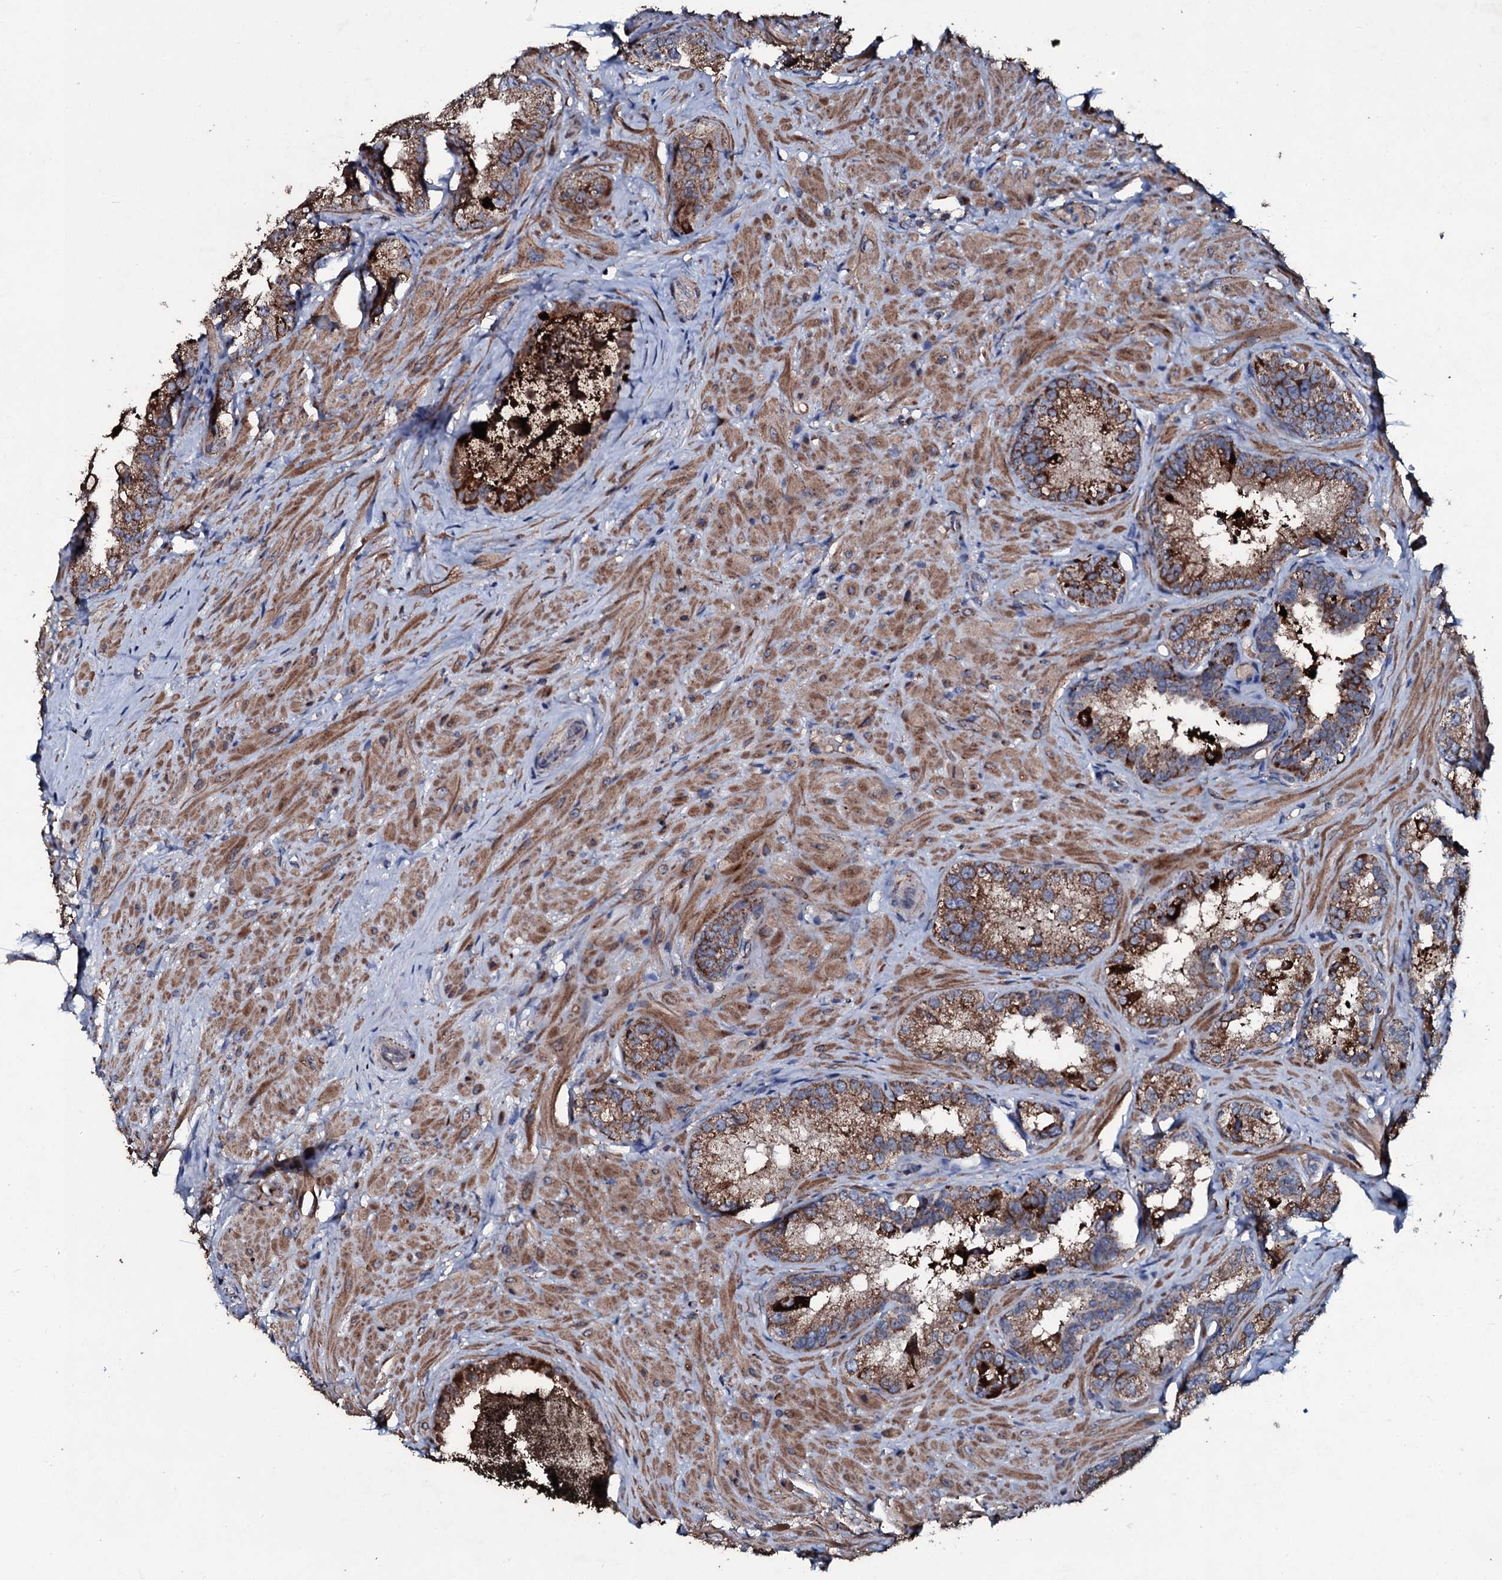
{"staining": {"intensity": "strong", "quantity": ">75%", "location": "cytoplasmic/membranous"}, "tissue": "seminal vesicle", "cell_type": "Glandular cells", "image_type": "normal", "snomed": [{"axis": "morphology", "description": "Normal tissue, NOS"}, {"axis": "topography", "description": "Seminal veicle"}, {"axis": "topography", "description": "Peripheral nerve tissue"}], "caption": "Brown immunohistochemical staining in unremarkable human seminal vesicle demonstrates strong cytoplasmic/membranous expression in approximately >75% of glandular cells.", "gene": "DYNC2I2", "patient": {"sex": "male", "age": 67}}